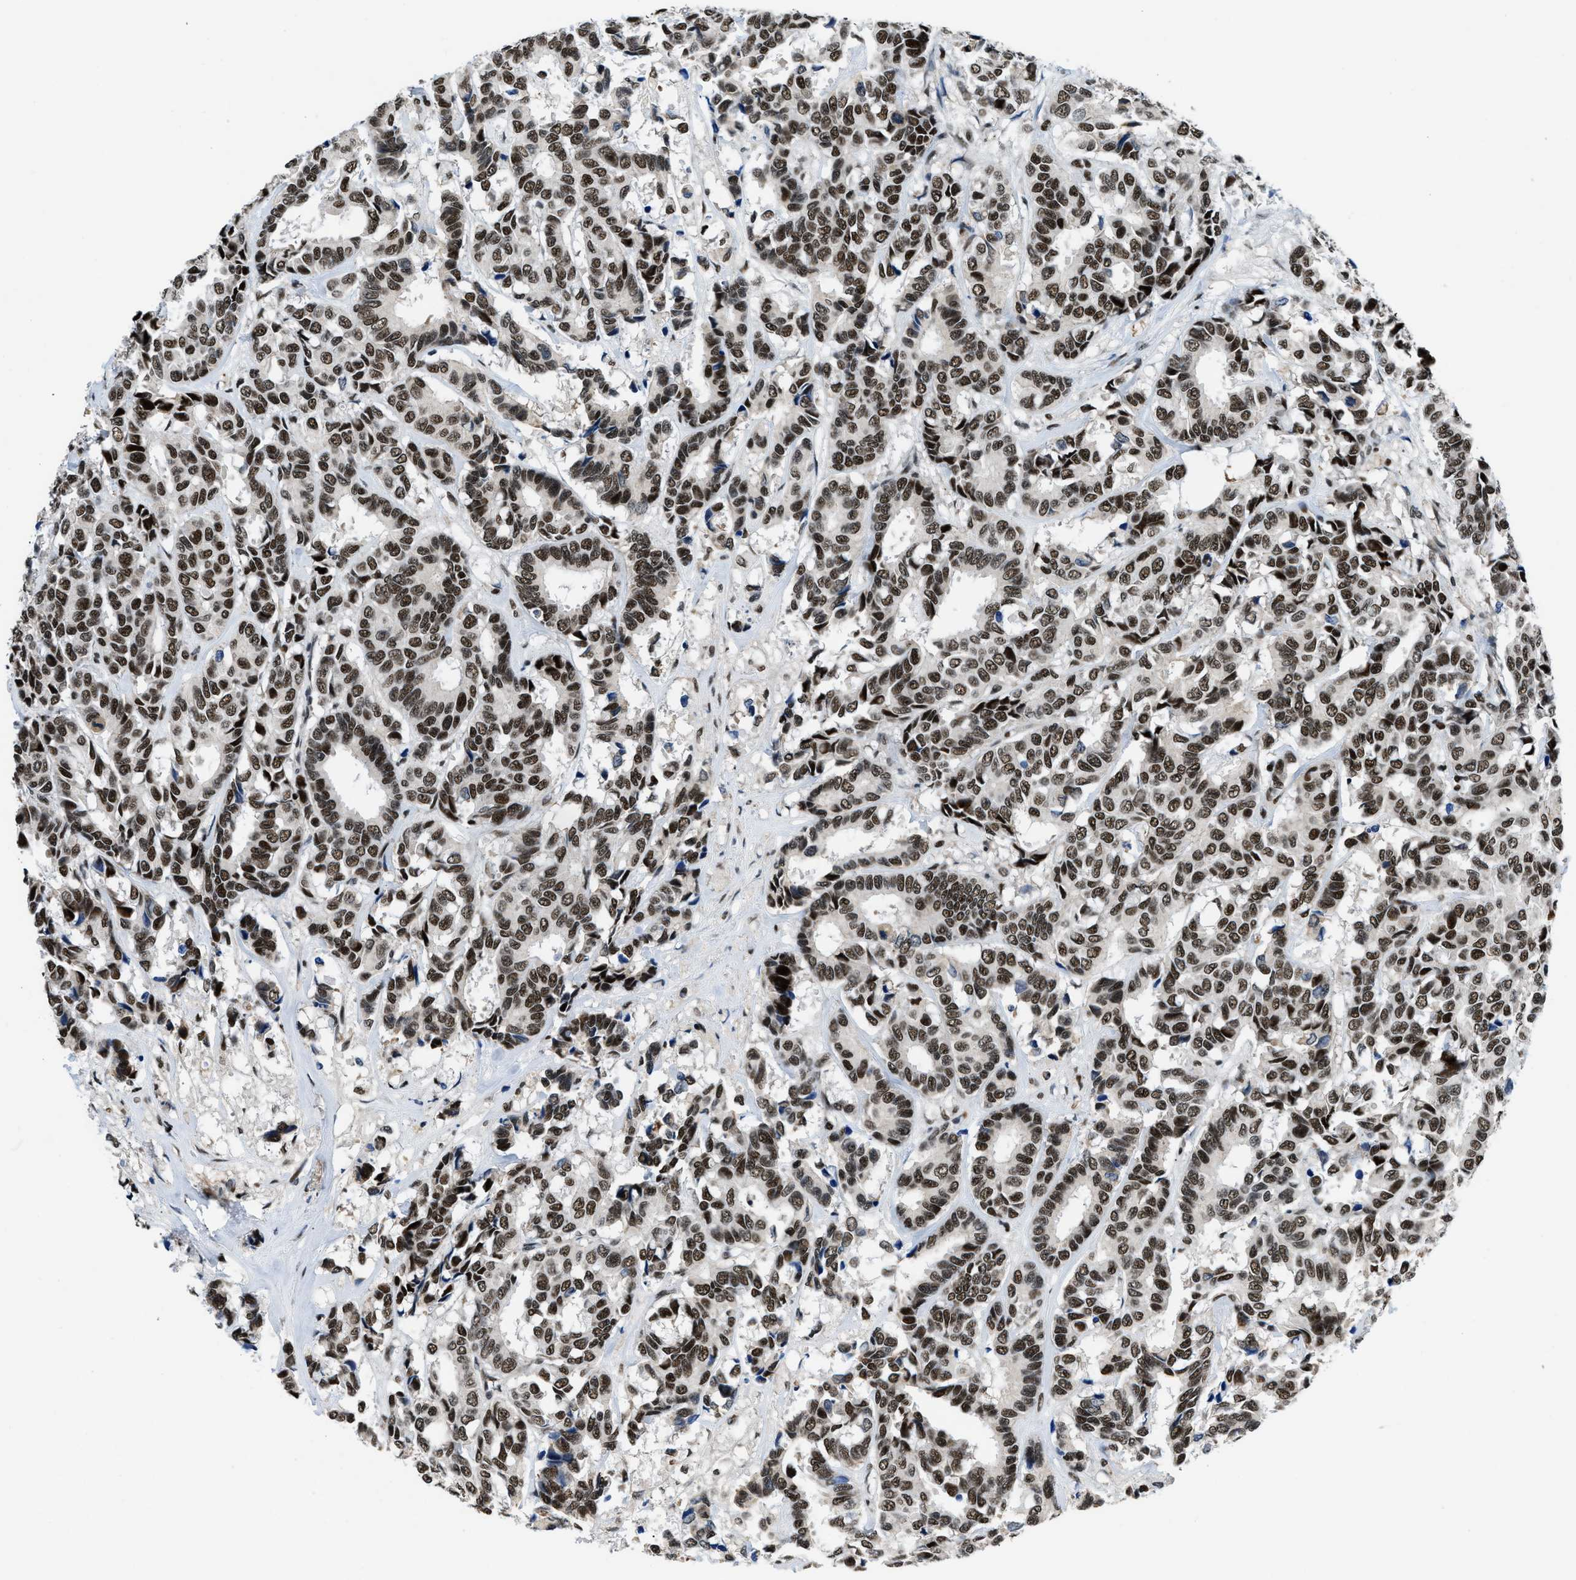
{"staining": {"intensity": "strong", "quantity": ">75%", "location": "nuclear"}, "tissue": "breast cancer", "cell_type": "Tumor cells", "image_type": "cancer", "snomed": [{"axis": "morphology", "description": "Duct carcinoma"}, {"axis": "topography", "description": "Breast"}], "caption": "A brown stain shows strong nuclear expression of a protein in human breast cancer tumor cells. (Stains: DAB in brown, nuclei in blue, Microscopy: brightfield microscopy at high magnification).", "gene": "KDM3B", "patient": {"sex": "female", "age": 87}}